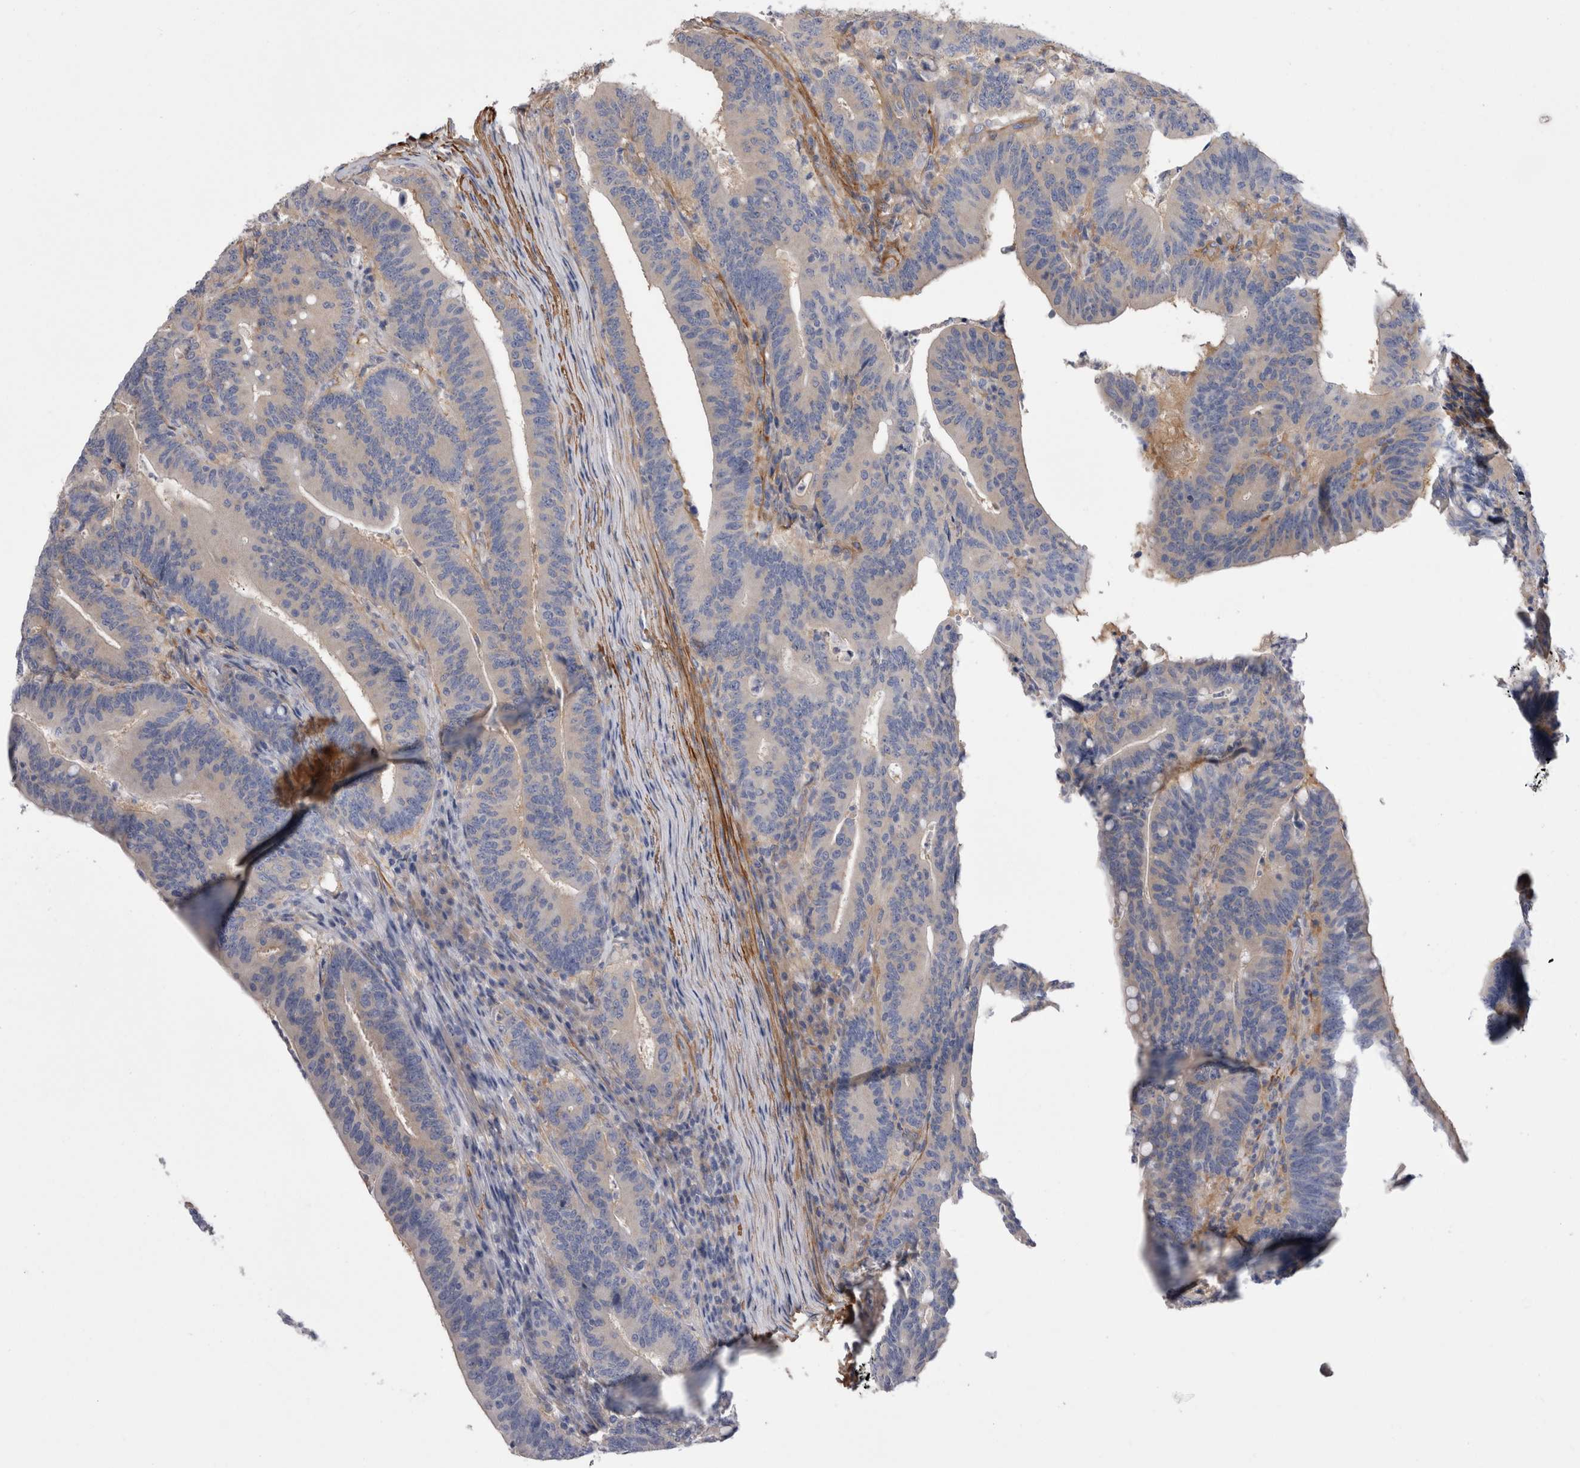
{"staining": {"intensity": "negative", "quantity": "none", "location": "none"}, "tissue": "colorectal cancer", "cell_type": "Tumor cells", "image_type": "cancer", "snomed": [{"axis": "morphology", "description": "Adenocarcinoma, NOS"}, {"axis": "topography", "description": "Colon"}], "caption": "Colorectal adenocarcinoma stained for a protein using immunohistochemistry (IHC) exhibits no expression tumor cells.", "gene": "EPRS1", "patient": {"sex": "female", "age": 66}}